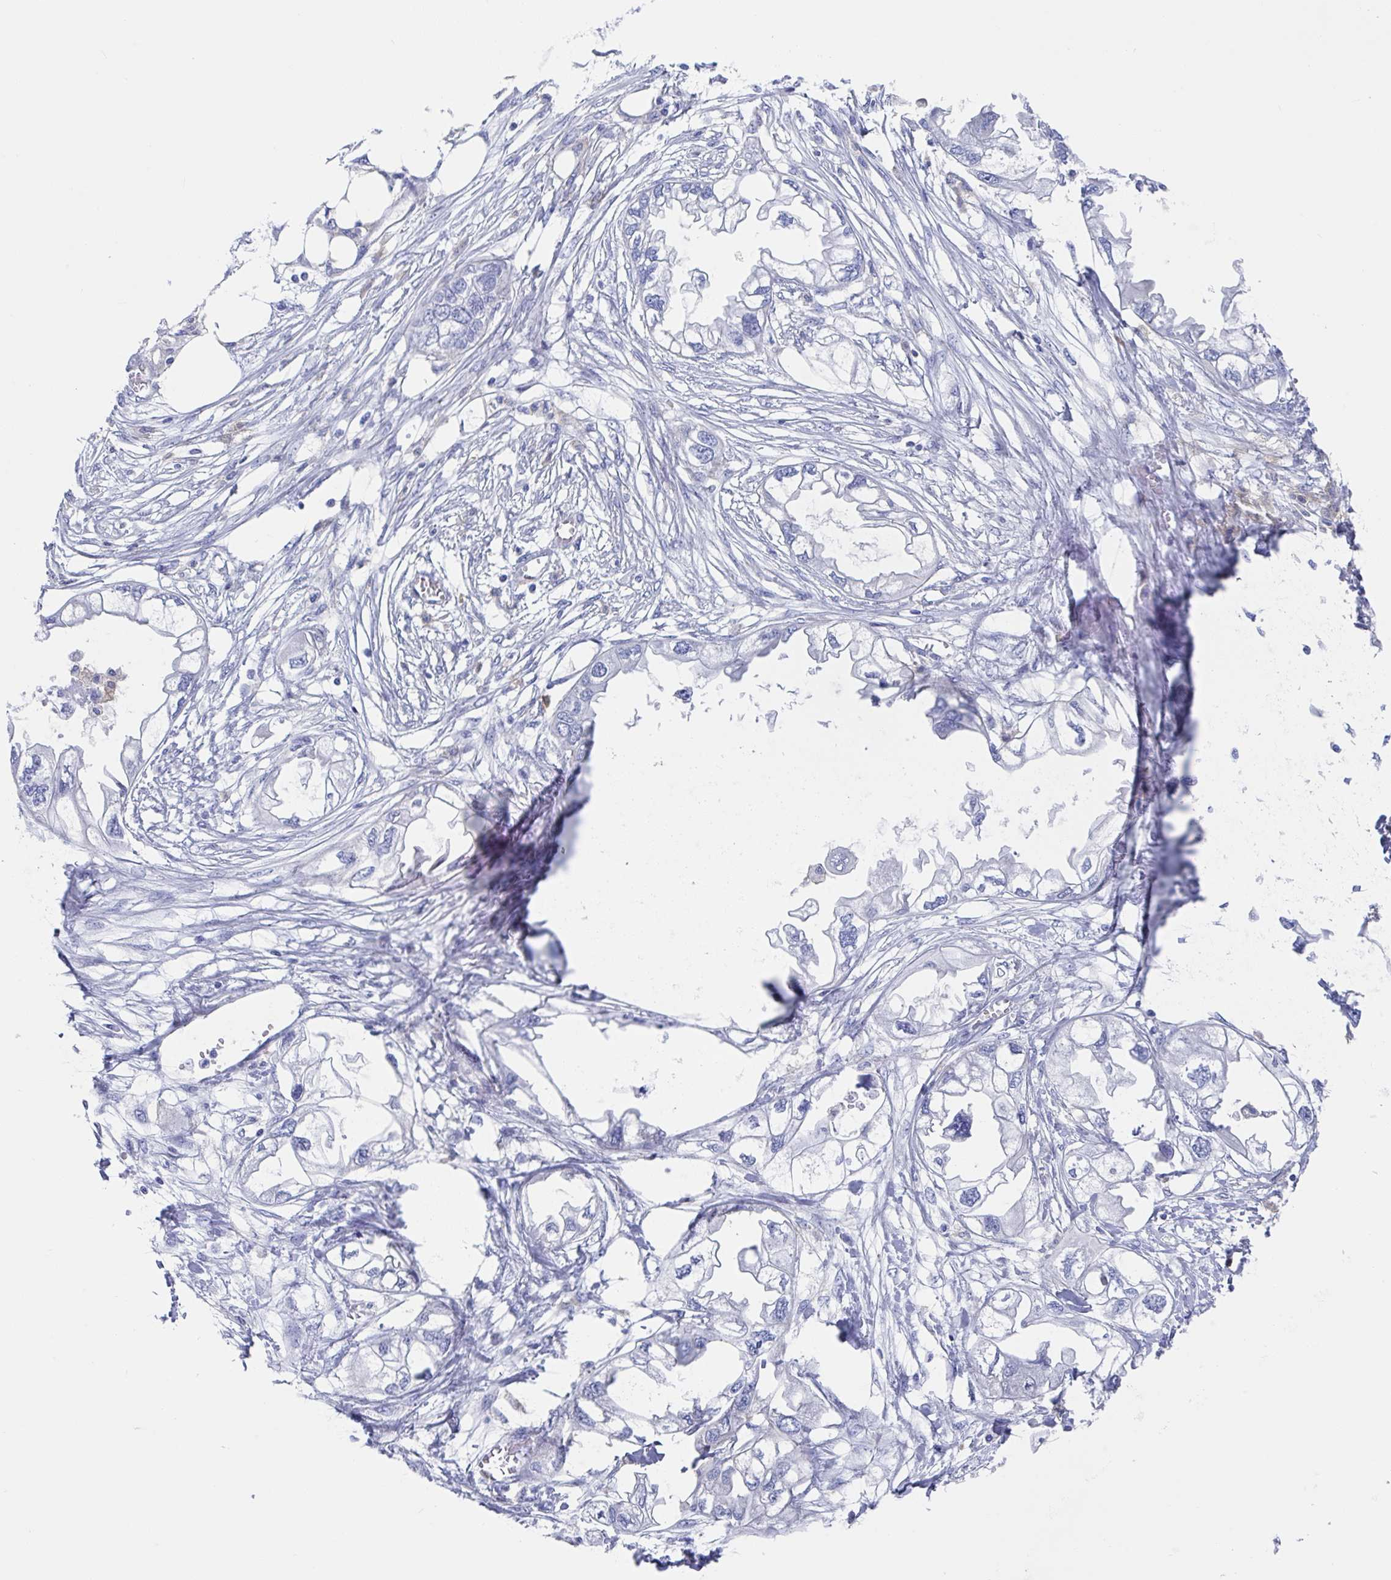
{"staining": {"intensity": "negative", "quantity": "none", "location": "none"}, "tissue": "endometrial cancer", "cell_type": "Tumor cells", "image_type": "cancer", "snomed": [{"axis": "morphology", "description": "Adenocarcinoma, NOS"}, {"axis": "morphology", "description": "Adenocarcinoma, metastatic, NOS"}, {"axis": "topography", "description": "Adipose tissue"}, {"axis": "topography", "description": "Endometrium"}], "caption": "High magnification brightfield microscopy of endometrial cancer (adenocarcinoma) stained with DAB (brown) and counterstained with hematoxylin (blue): tumor cells show no significant expression.", "gene": "FCGR3A", "patient": {"sex": "female", "age": 67}}